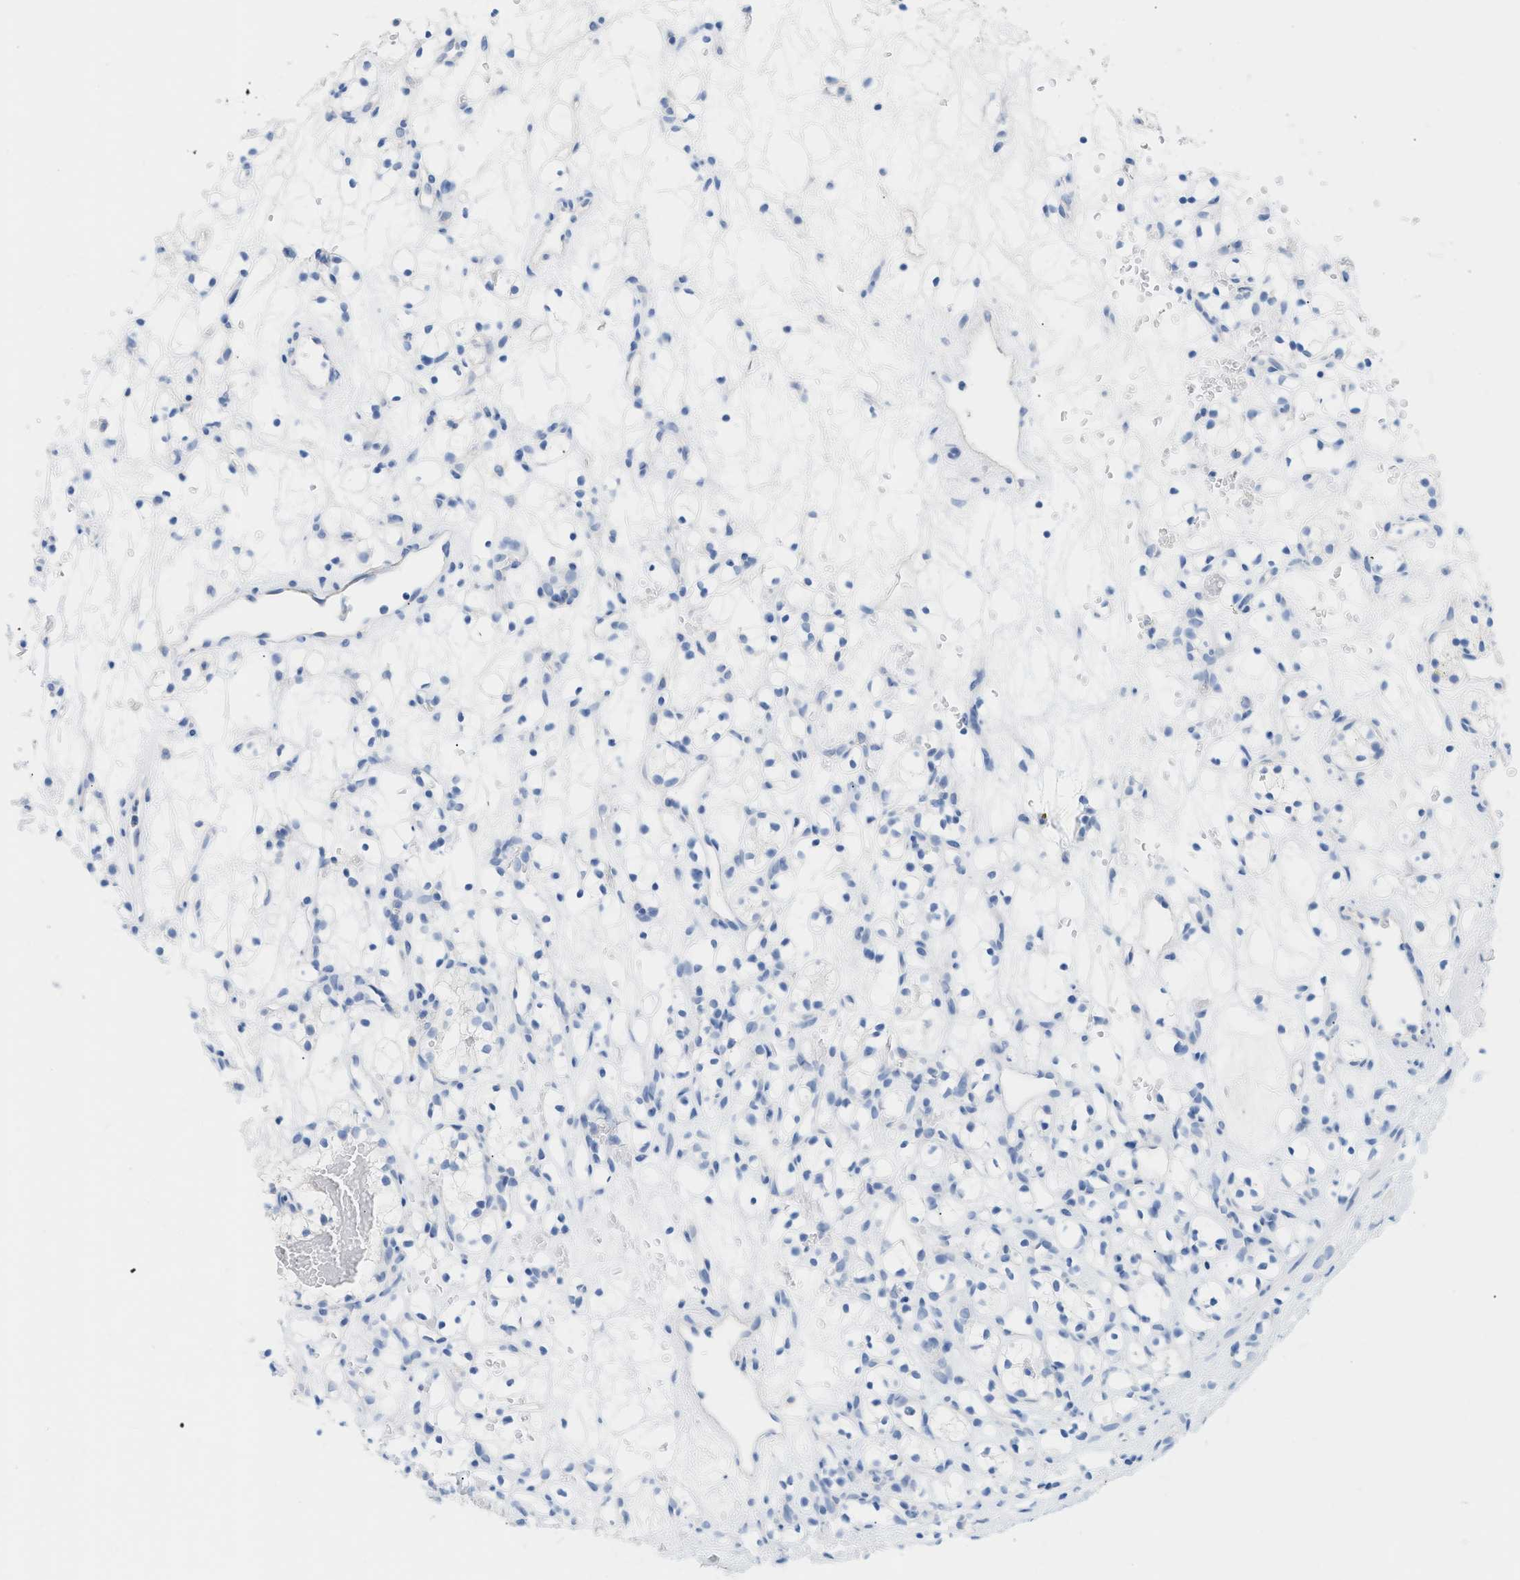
{"staining": {"intensity": "negative", "quantity": "none", "location": "none"}, "tissue": "renal cancer", "cell_type": "Tumor cells", "image_type": "cancer", "snomed": [{"axis": "morphology", "description": "Adenocarcinoma, NOS"}, {"axis": "topography", "description": "Kidney"}], "caption": "IHC histopathology image of adenocarcinoma (renal) stained for a protein (brown), which exhibits no expression in tumor cells. (Immunohistochemistry, brightfield microscopy, high magnification).", "gene": "PAPPA", "patient": {"sex": "female", "age": 60}}